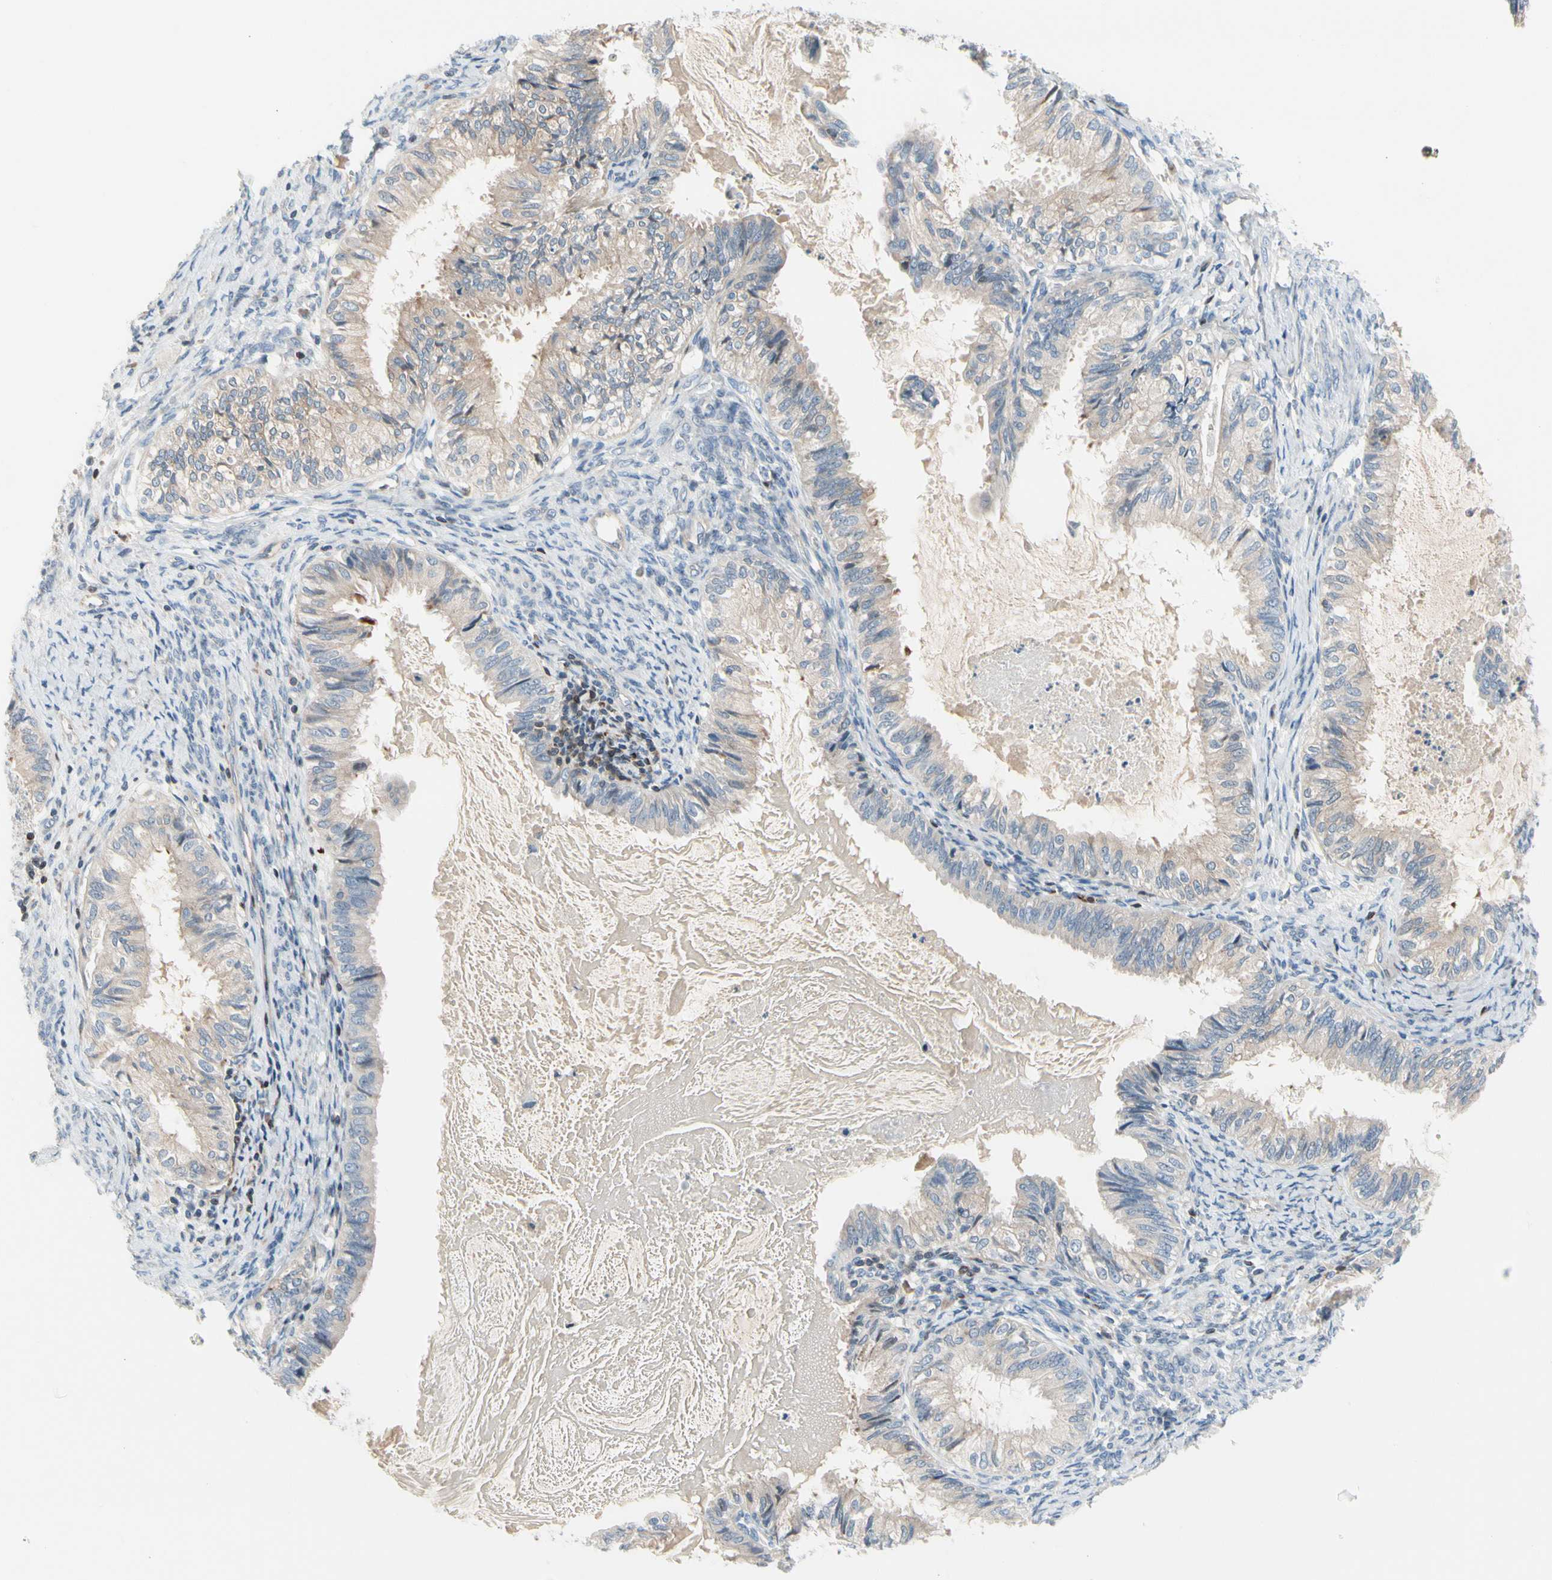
{"staining": {"intensity": "weak", "quantity": "25%-75%", "location": "cytoplasmic/membranous"}, "tissue": "cervical cancer", "cell_type": "Tumor cells", "image_type": "cancer", "snomed": [{"axis": "morphology", "description": "Normal tissue, NOS"}, {"axis": "morphology", "description": "Adenocarcinoma, NOS"}, {"axis": "topography", "description": "Cervix"}, {"axis": "topography", "description": "Endometrium"}], "caption": "Cervical adenocarcinoma stained with immunohistochemistry (IHC) reveals weak cytoplasmic/membranous staining in about 25%-75% of tumor cells.", "gene": "MAP3K3", "patient": {"sex": "female", "age": 86}}